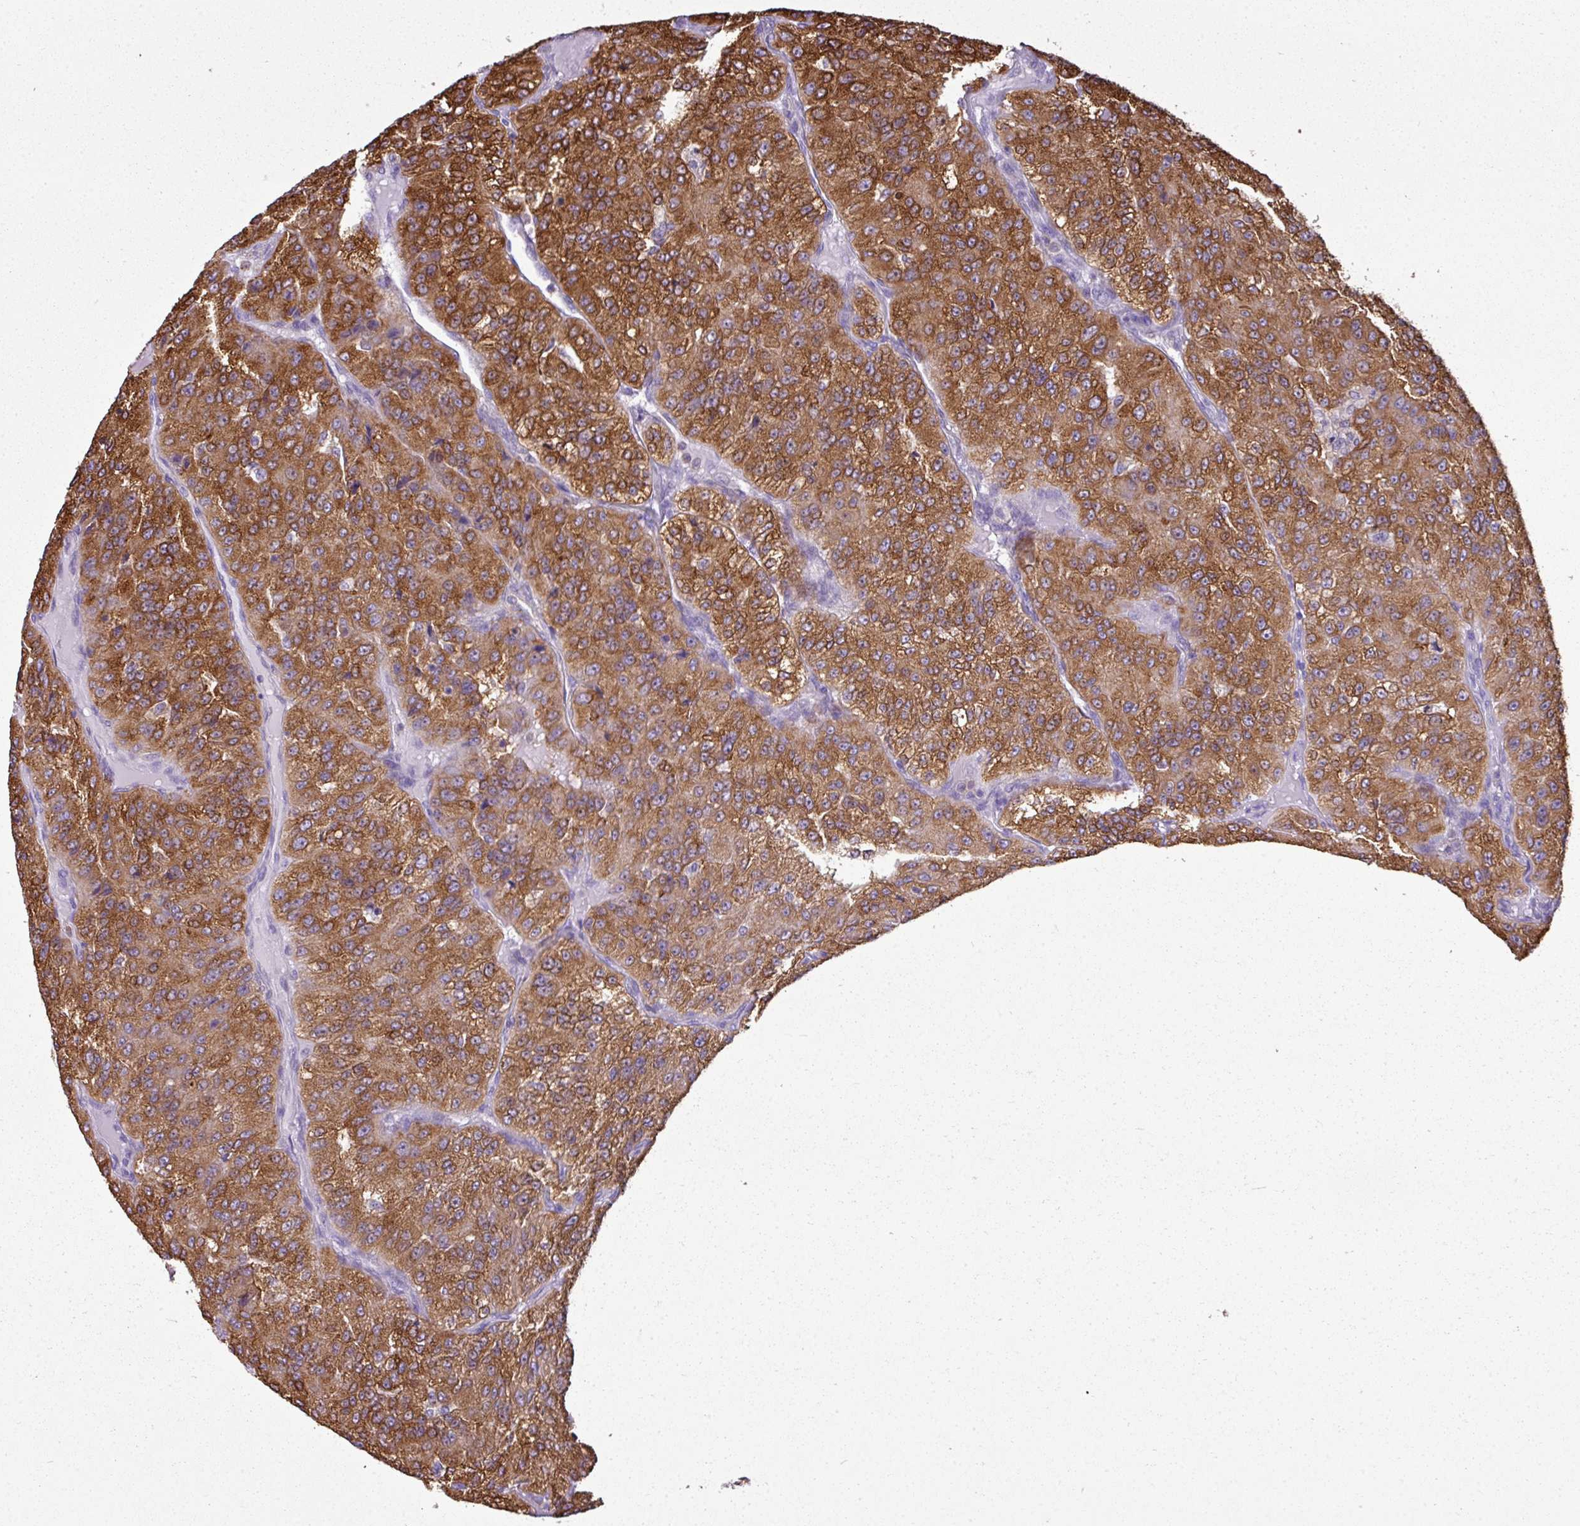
{"staining": {"intensity": "strong", "quantity": ">75%", "location": "cytoplasmic/membranous"}, "tissue": "renal cancer", "cell_type": "Tumor cells", "image_type": "cancer", "snomed": [{"axis": "morphology", "description": "Adenocarcinoma, NOS"}, {"axis": "topography", "description": "Kidney"}], "caption": "Brown immunohistochemical staining in renal adenocarcinoma demonstrates strong cytoplasmic/membranous positivity in approximately >75% of tumor cells.", "gene": "XNDC1N", "patient": {"sex": "female", "age": 63}}